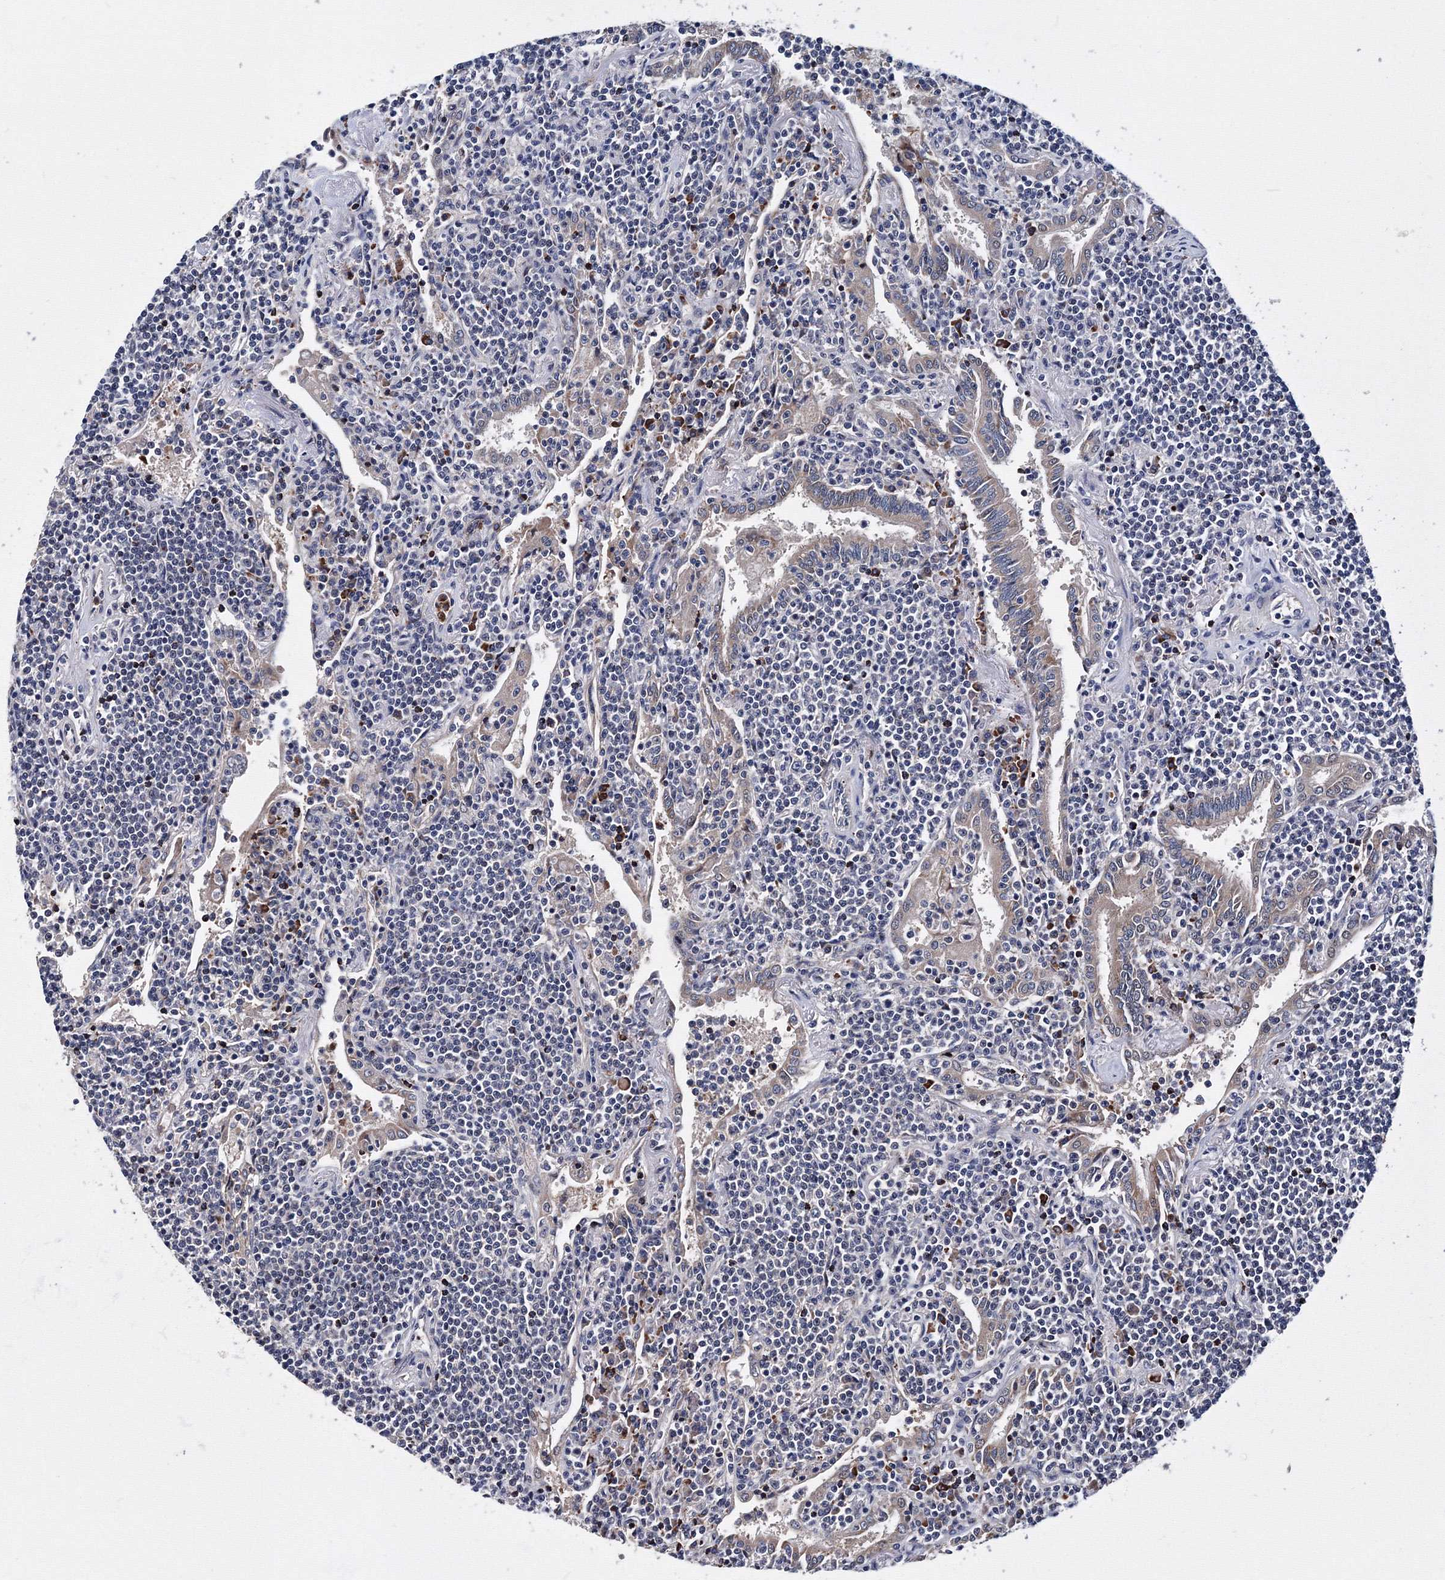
{"staining": {"intensity": "negative", "quantity": "none", "location": "none"}, "tissue": "lymphoma", "cell_type": "Tumor cells", "image_type": "cancer", "snomed": [{"axis": "morphology", "description": "Malignant lymphoma, non-Hodgkin's type, Low grade"}, {"axis": "topography", "description": "Lung"}], "caption": "Histopathology image shows no protein staining in tumor cells of lymphoma tissue.", "gene": "PHYKPL", "patient": {"sex": "female", "age": 71}}